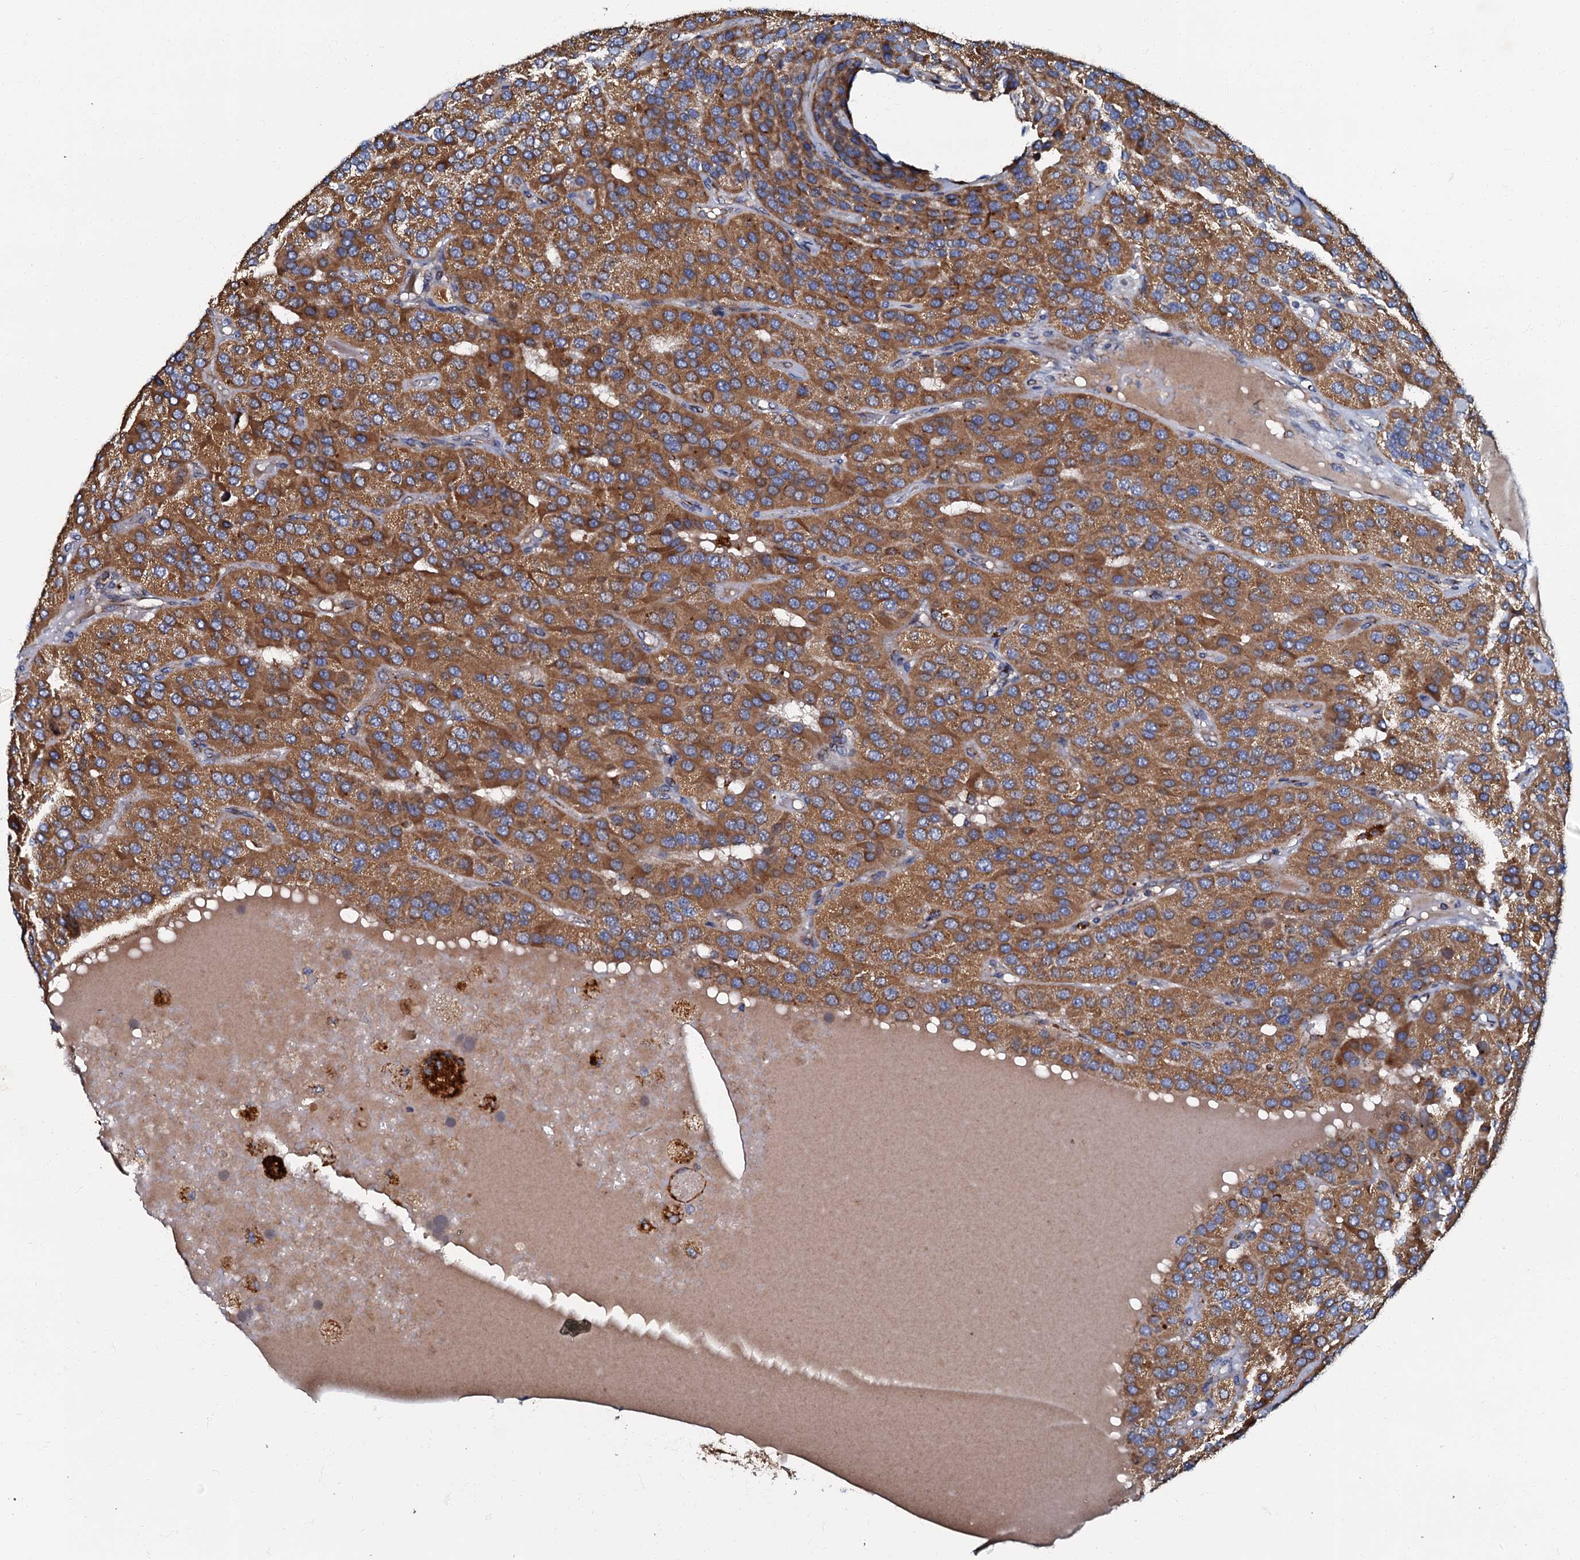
{"staining": {"intensity": "moderate", "quantity": ">75%", "location": "cytoplasmic/membranous"}, "tissue": "parathyroid gland", "cell_type": "Glandular cells", "image_type": "normal", "snomed": [{"axis": "morphology", "description": "Normal tissue, NOS"}, {"axis": "morphology", "description": "Adenoma, NOS"}, {"axis": "topography", "description": "Parathyroid gland"}], "caption": "Parathyroid gland stained for a protein reveals moderate cytoplasmic/membranous positivity in glandular cells. (DAB IHC, brown staining for protein, blue staining for nuclei).", "gene": "NDUFA12", "patient": {"sex": "female", "age": 86}}